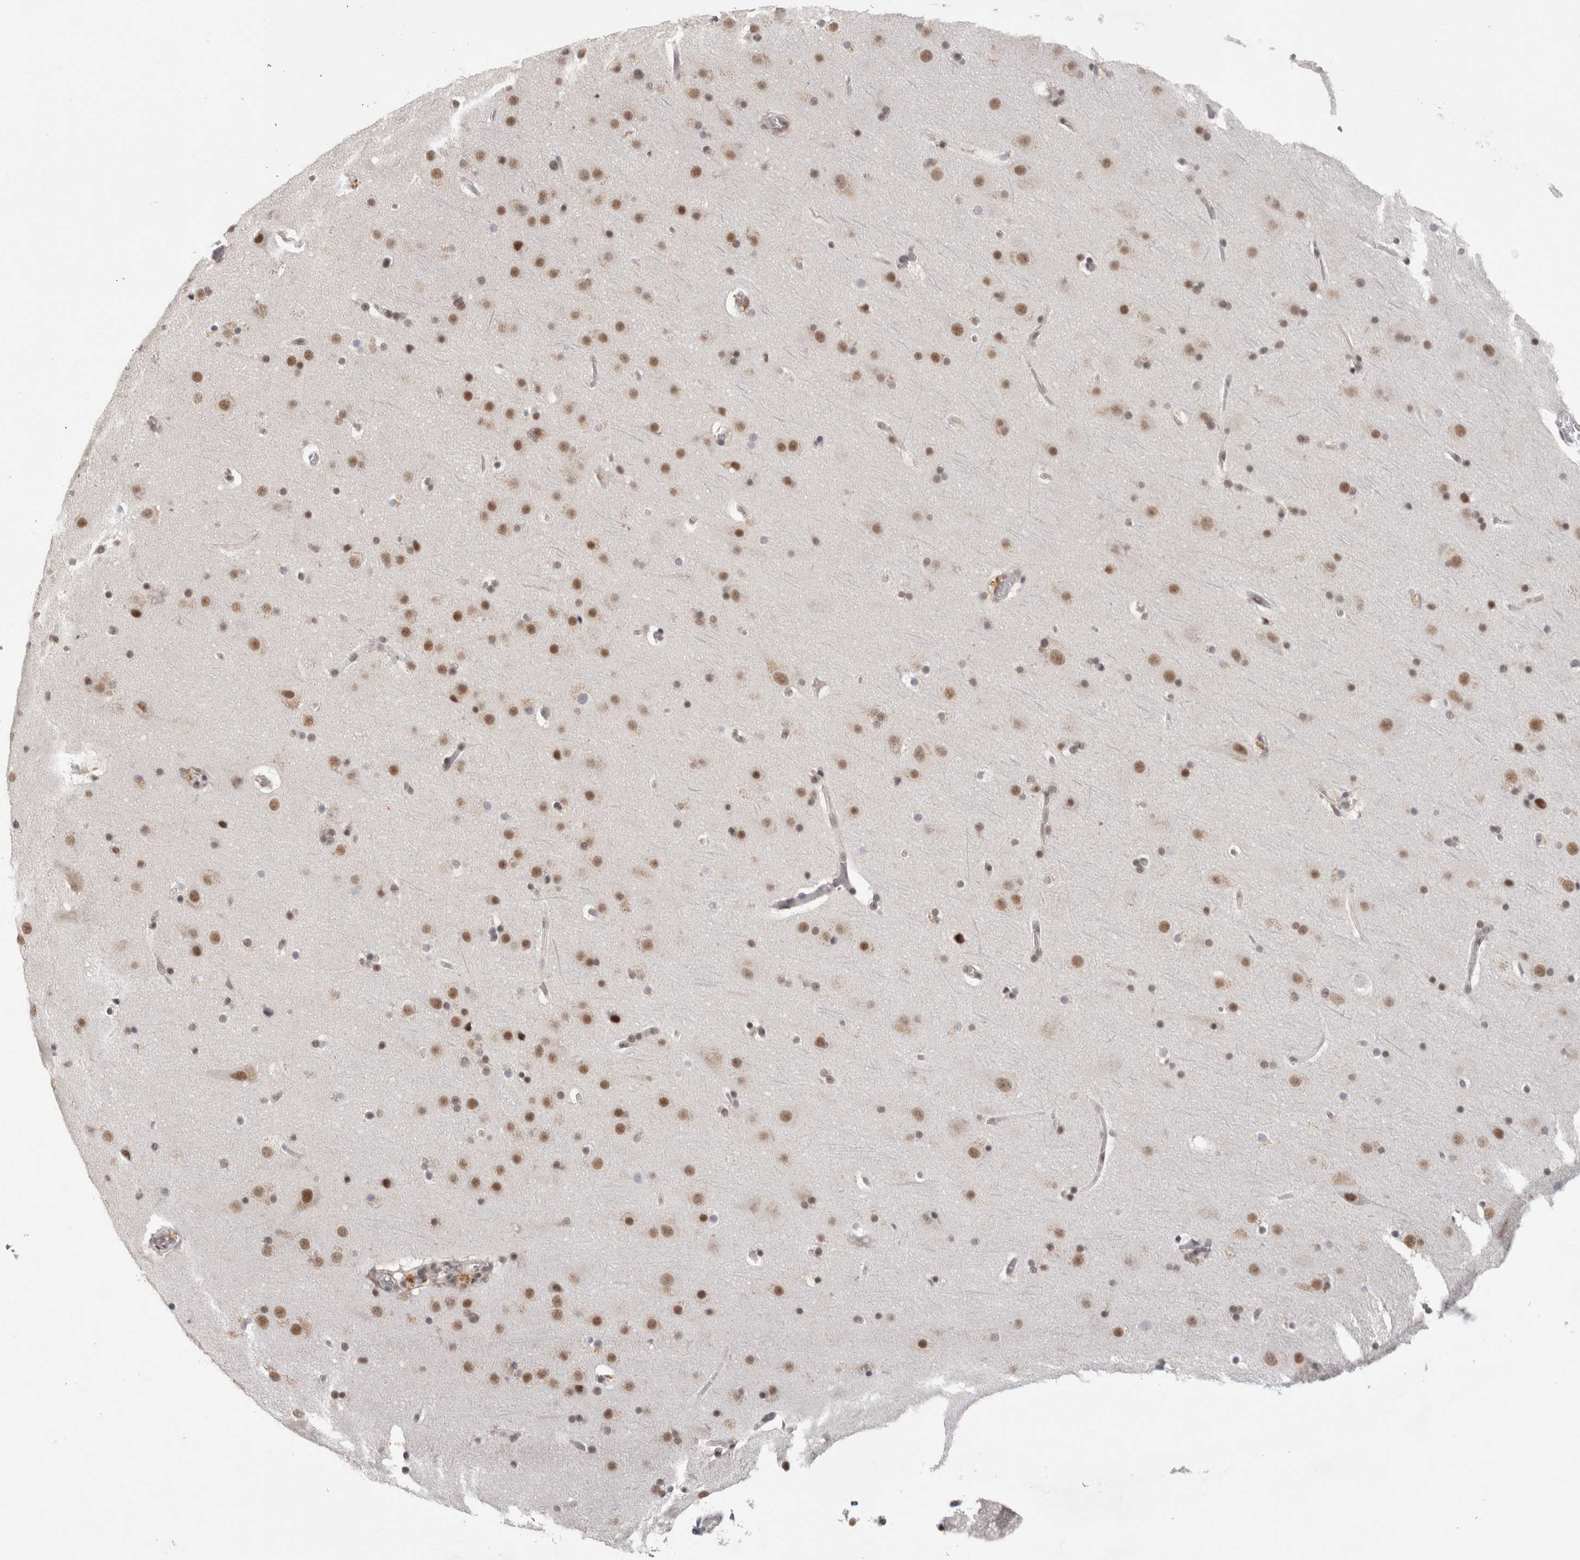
{"staining": {"intensity": "weak", "quantity": "25%-75%", "location": "nuclear"}, "tissue": "cerebral cortex", "cell_type": "Endothelial cells", "image_type": "normal", "snomed": [{"axis": "morphology", "description": "Normal tissue, NOS"}, {"axis": "topography", "description": "Cerebral cortex"}], "caption": "Endothelial cells show low levels of weak nuclear expression in about 25%-75% of cells in unremarkable human cerebral cortex. Using DAB (brown) and hematoxylin (blue) stains, captured at high magnification using brightfield microscopy.", "gene": "ZNF830", "patient": {"sex": "male", "age": 57}}